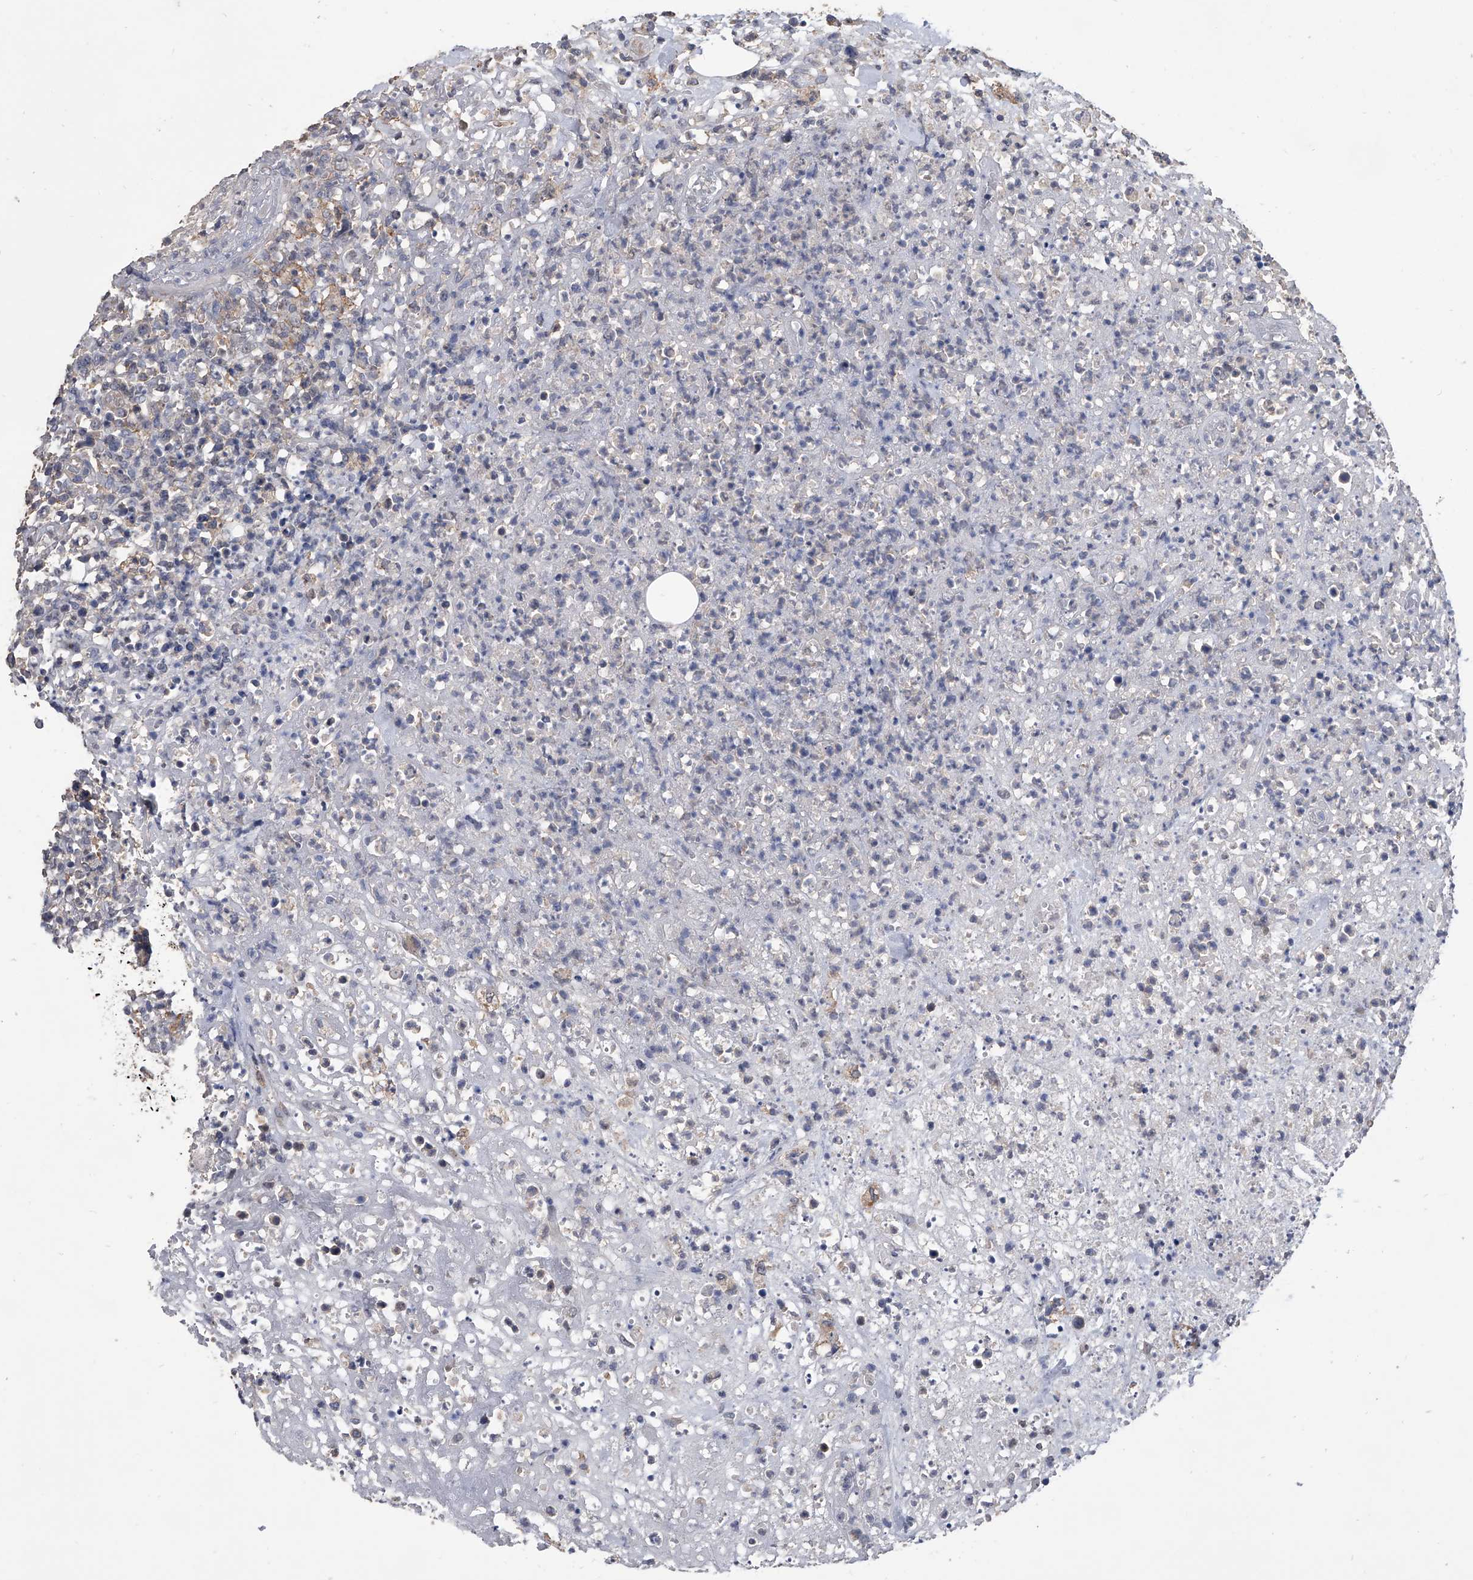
{"staining": {"intensity": "negative", "quantity": "none", "location": "none"}, "tissue": "lymphoma", "cell_type": "Tumor cells", "image_type": "cancer", "snomed": [{"axis": "morphology", "description": "Malignant lymphoma, non-Hodgkin's type, High grade"}, {"axis": "topography", "description": "Colon"}], "caption": "Protein analysis of malignant lymphoma, non-Hodgkin's type (high-grade) displays no significant staining in tumor cells. The staining is performed using DAB brown chromogen with nuclei counter-stained in using hematoxylin.", "gene": "MAP4K3", "patient": {"sex": "female", "age": 53}}